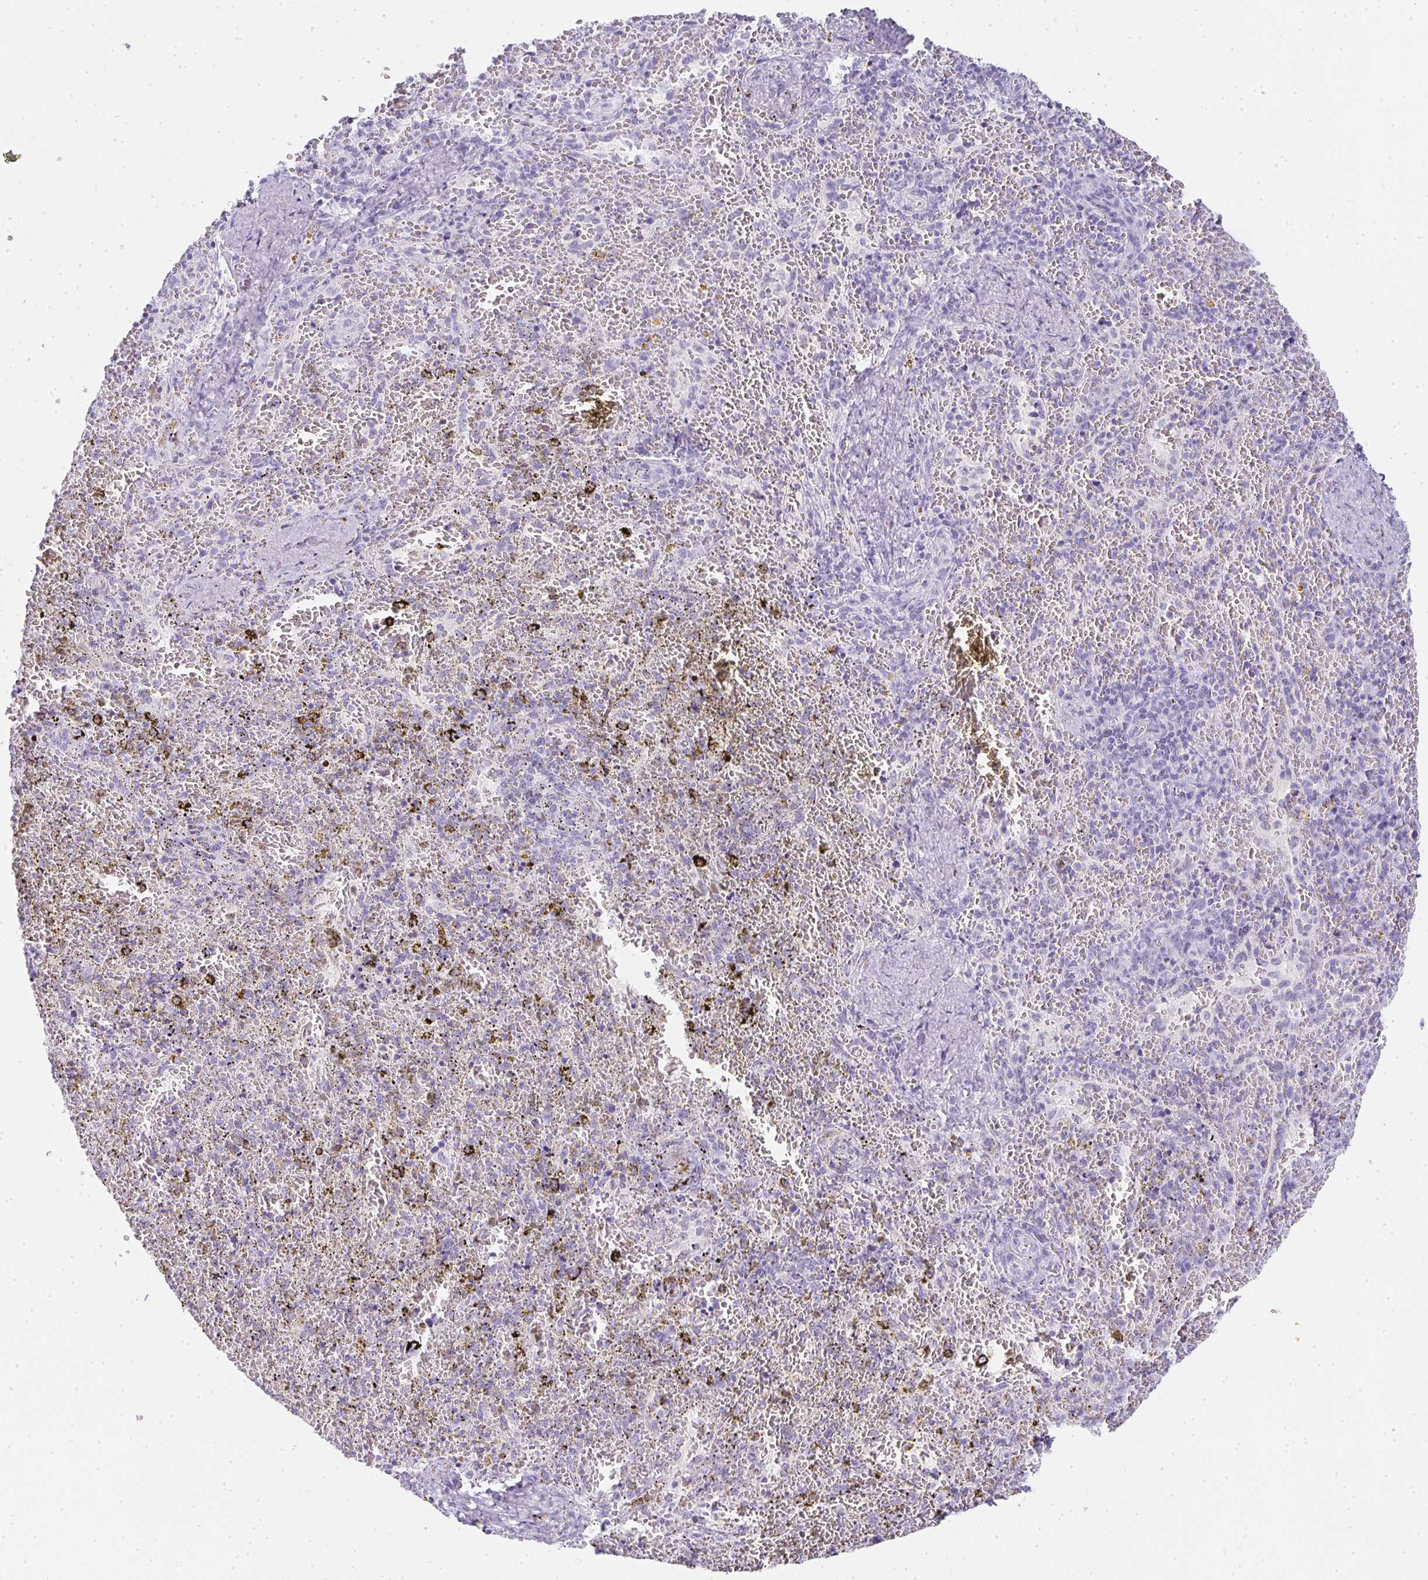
{"staining": {"intensity": "negative", "quantity": "none", "location": "none"}, "tissue": "spleen", "cell_type": "Cells in red pulp", "image_type": "normal", "snomed": [{"axis": "morphology", "description": "Normal tissue, NOS"}, {"axis": "topography", "description": "Spleen"}], "caption": "This is a image of IHC staining of normal spleen, which shows no staining in cells in red pulp.", "gene": "TPSD1", "patient": {"sex": "female", "age": 50}}